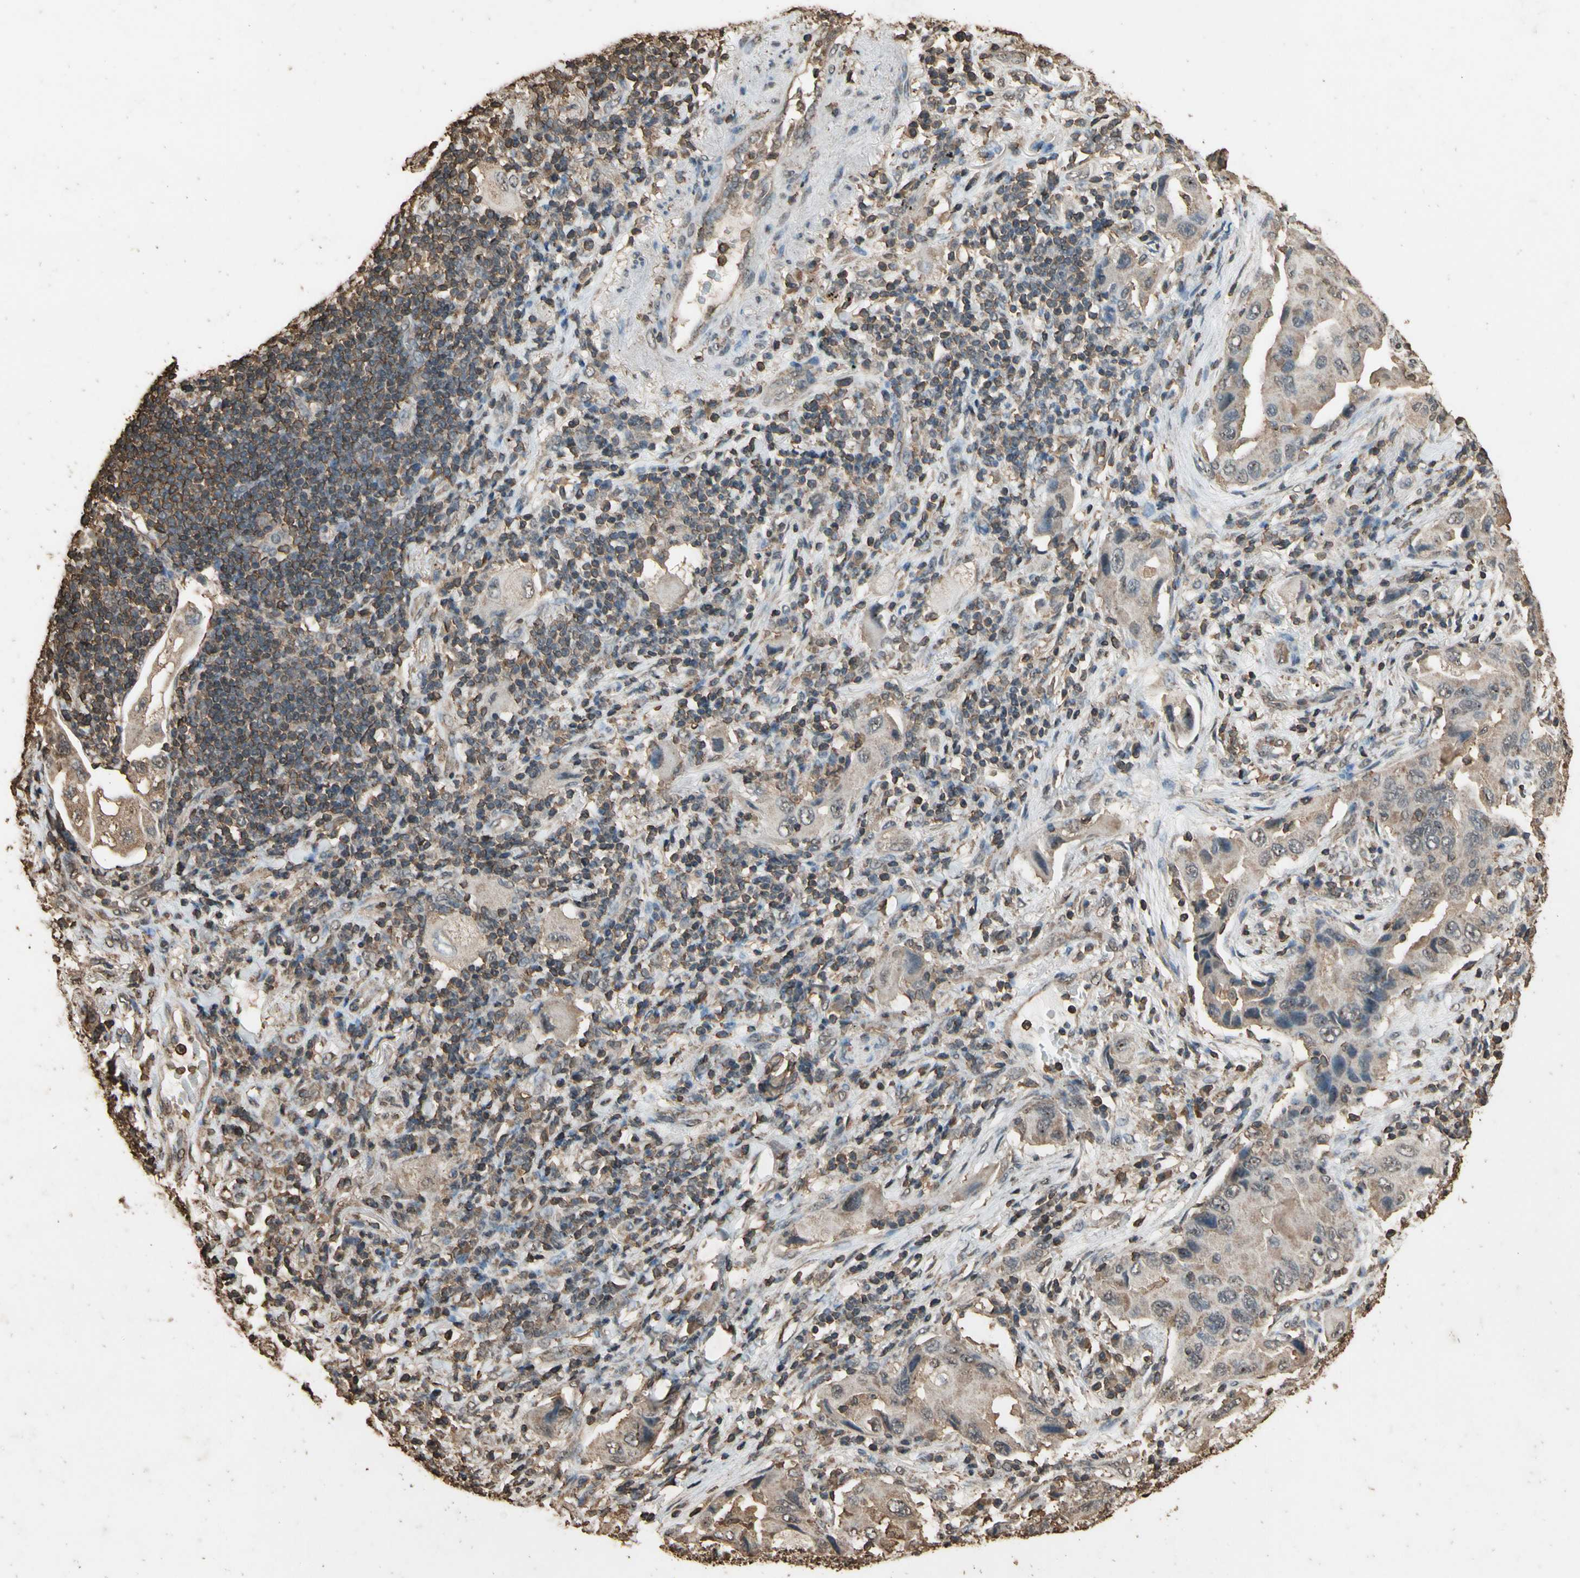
{"staining": {"intensity": "weak", "quantity": ">75%", "location": "cytoplasmic/membranous"}, "tissue": "lung cancer", "cell_type": "Tumor cells", "image_type": "cancer", "snomed": [{"axis": "morphology", "description": "Adenocarcinoma, NOS"}, {"axis": "topography", "description": "Lung"}], "caption": "Protein staining displays weak cytoplasmic/membranous positivity in approximately >75% of tumor cells in lung cancer (adenocarcinoma).", "gene": "TNFSF13B", "patient": {"sex": "female", "age": 65}}